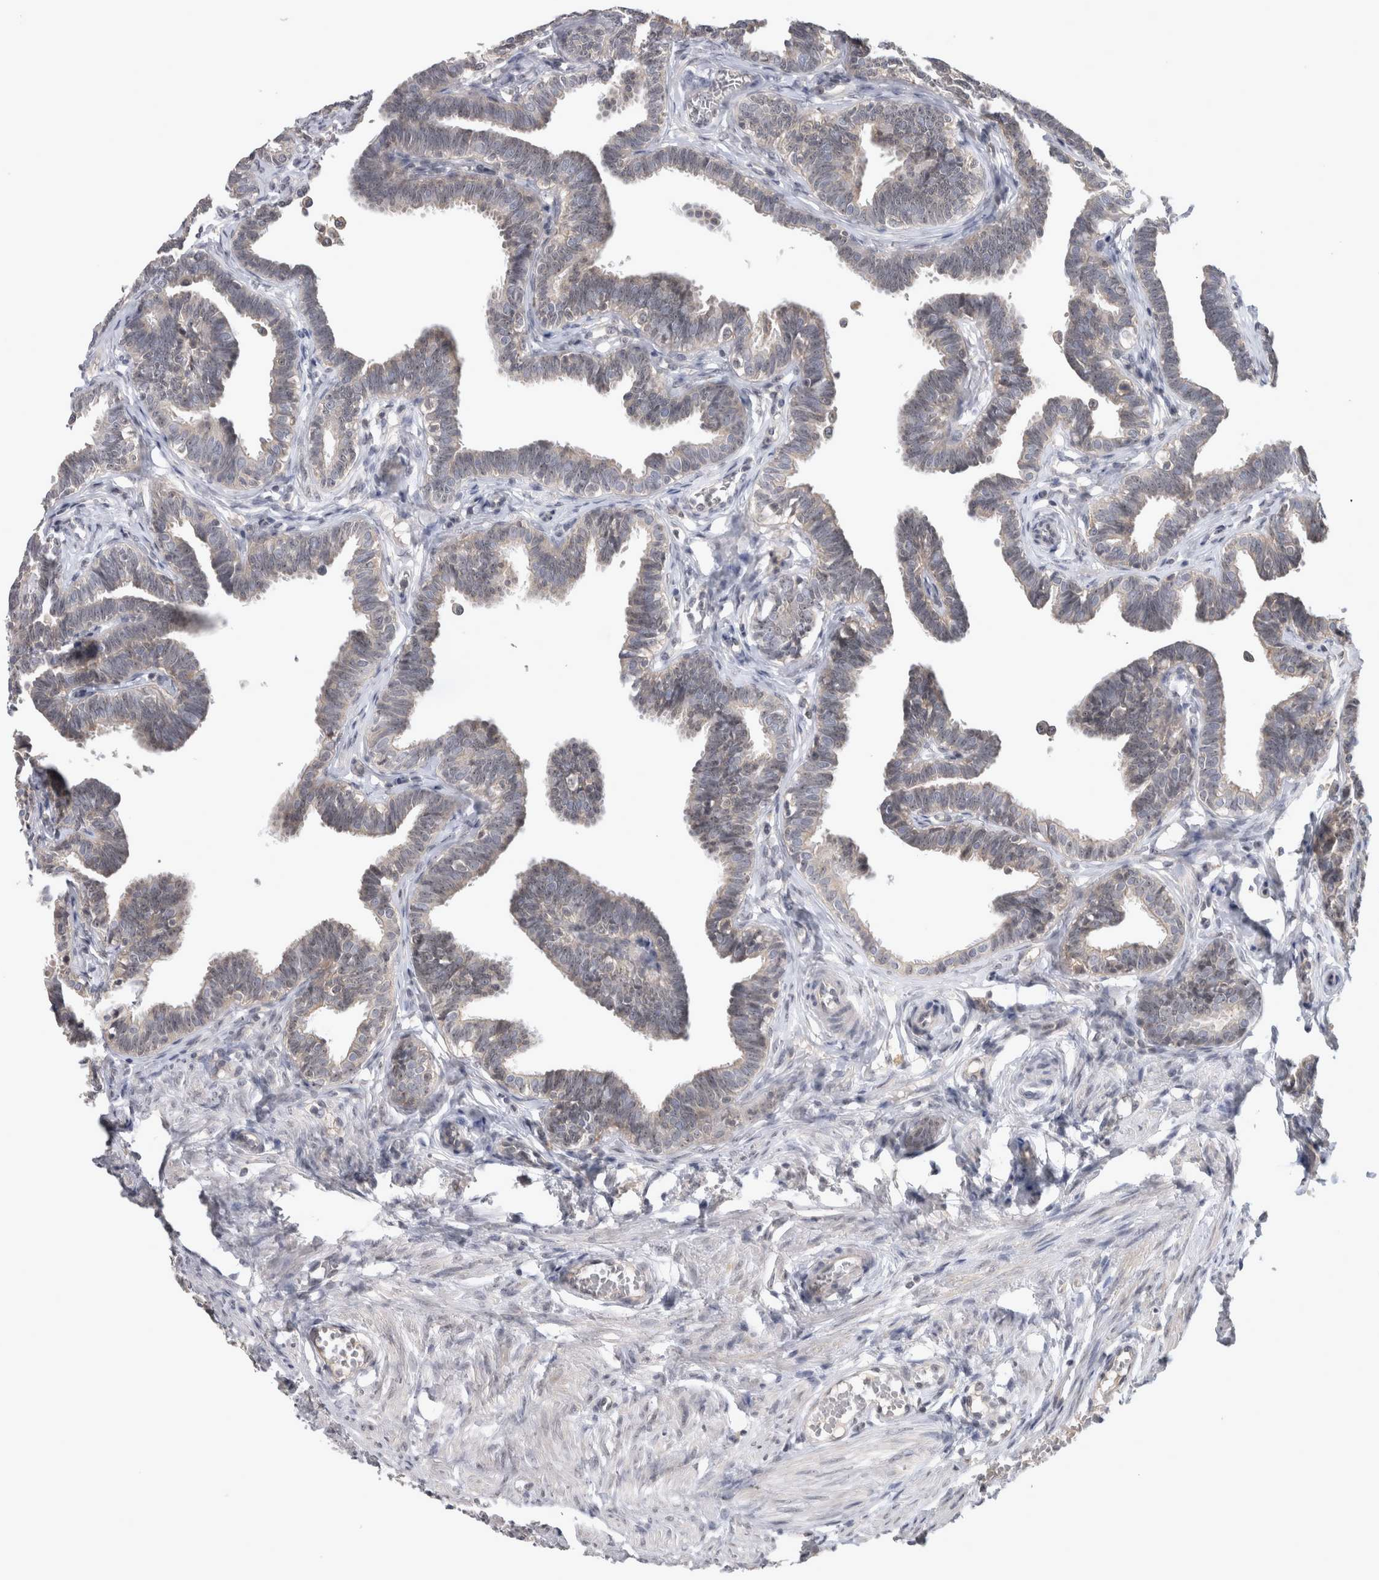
{"staining": {"intensity": "moderate", "quantity": "<25%", "location": "nuclear"}, "tissue": "fallopian tube", "cell_type": "Glandular cells", "image_type": "normal", "snomed": [{"axis": "morphology", "description": "Normal tissue, NOS"}, {"axis": "topography", "description": "Fallopian tube"}, {"axis": "topography", "description": "Ovary"}], "caption": "Moderate nuclear protein expression is appreciated in approximately <25% of glandular cells in fallopian tube.", "gene": "RBM28", "patient": {"sex": "female", "age": 23}}